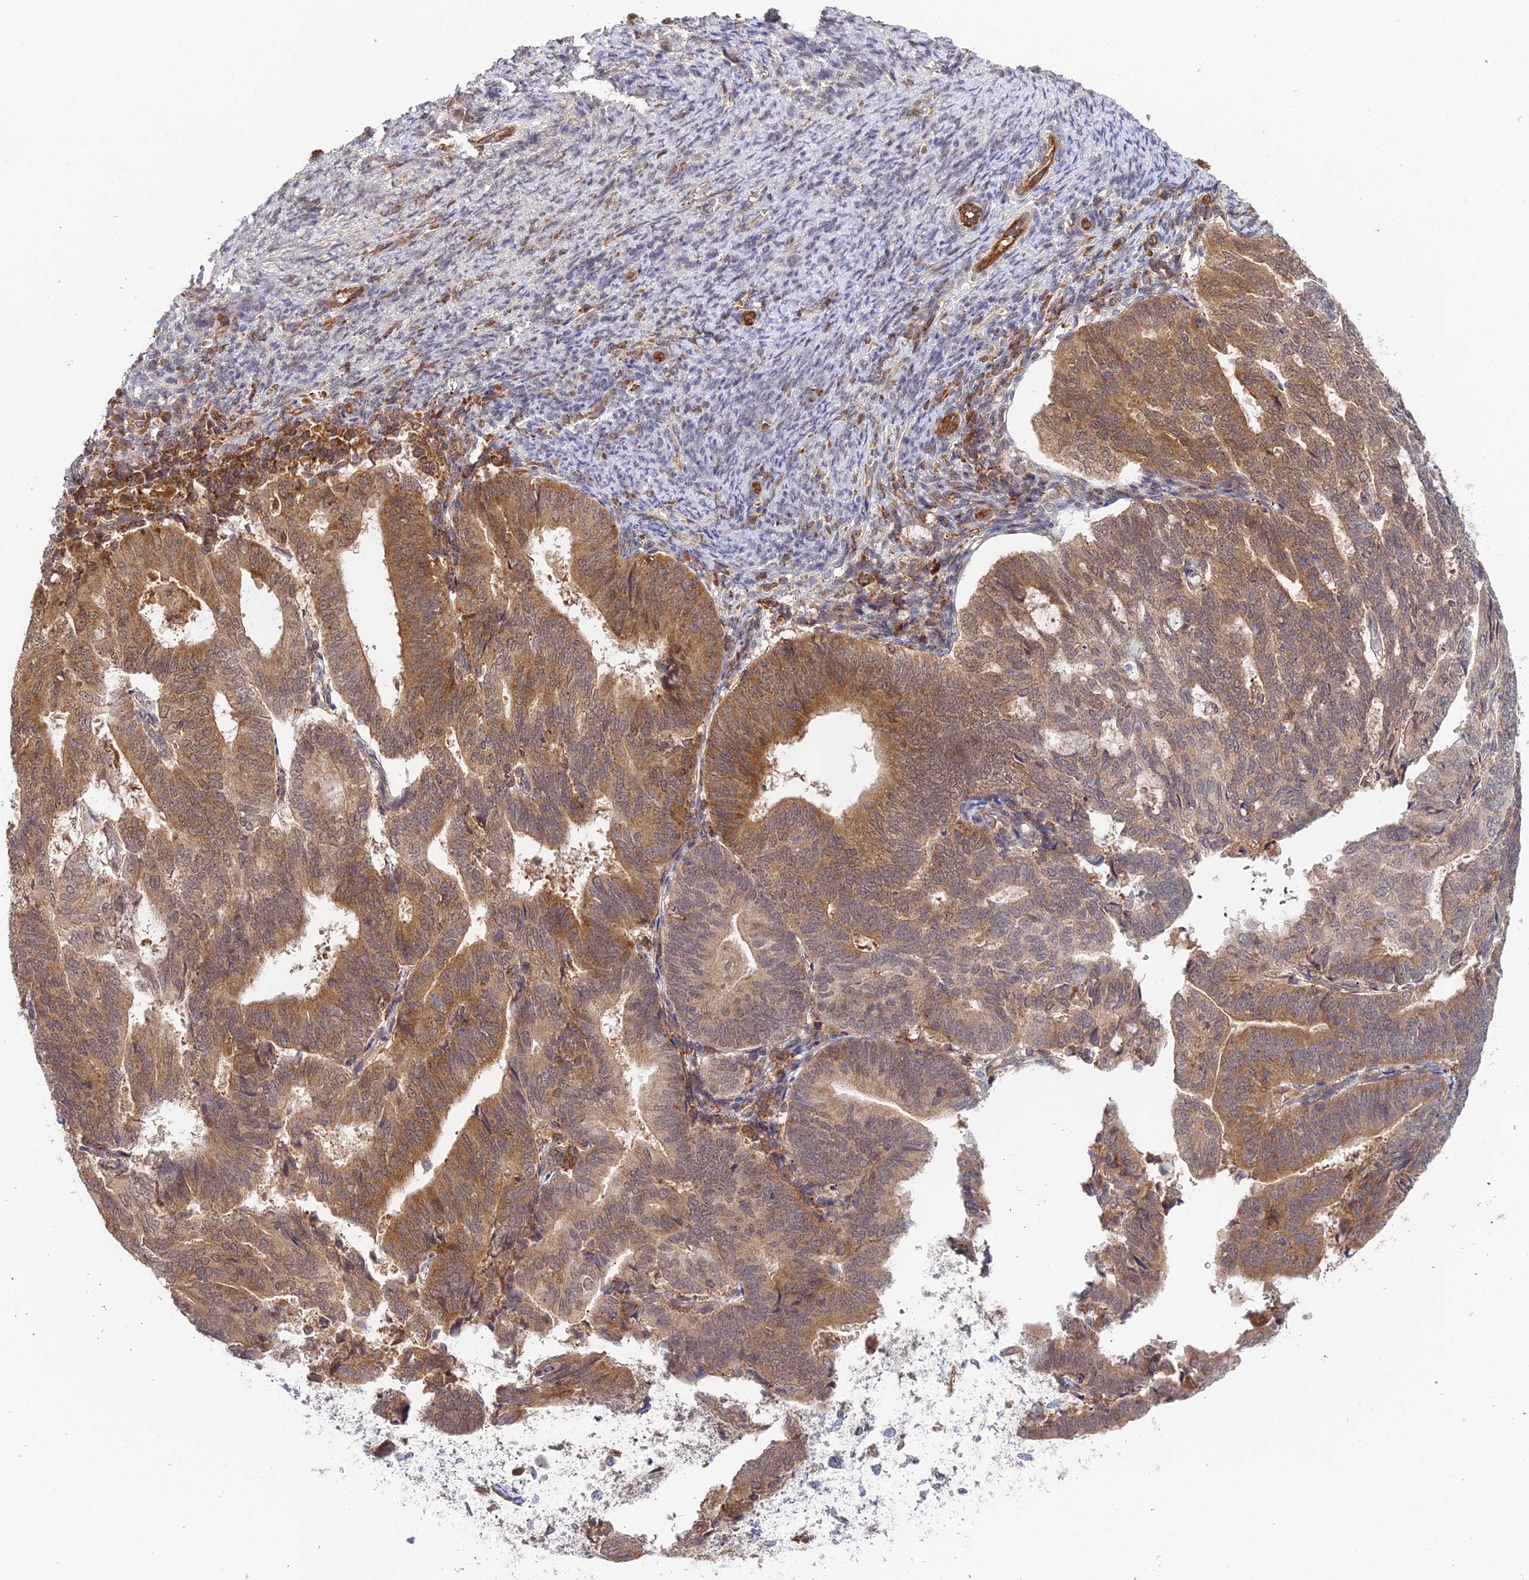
{"staining": {"intensity": "moderate", "quantity": ">75%", "location": "cytoplasmic/membranous,nuclear"}, "tissue": "endometrial cancer", "cell_type": "Tumor cells", "image_type": "cancer", "snomed": [{"axis": "morphology", "description": "Adenocarcinoma, NOS"}, {"axis": "topography", "description": "Endometrium"}], "caption": "Moderate cytoplasmic/membranous and nuclear staining is identified in approximately >75% of tumor cells in endometrial cancer (adenocarcinoma).", "gene": "TPRX1", "patient": {"sex": "female", "age": 70}}